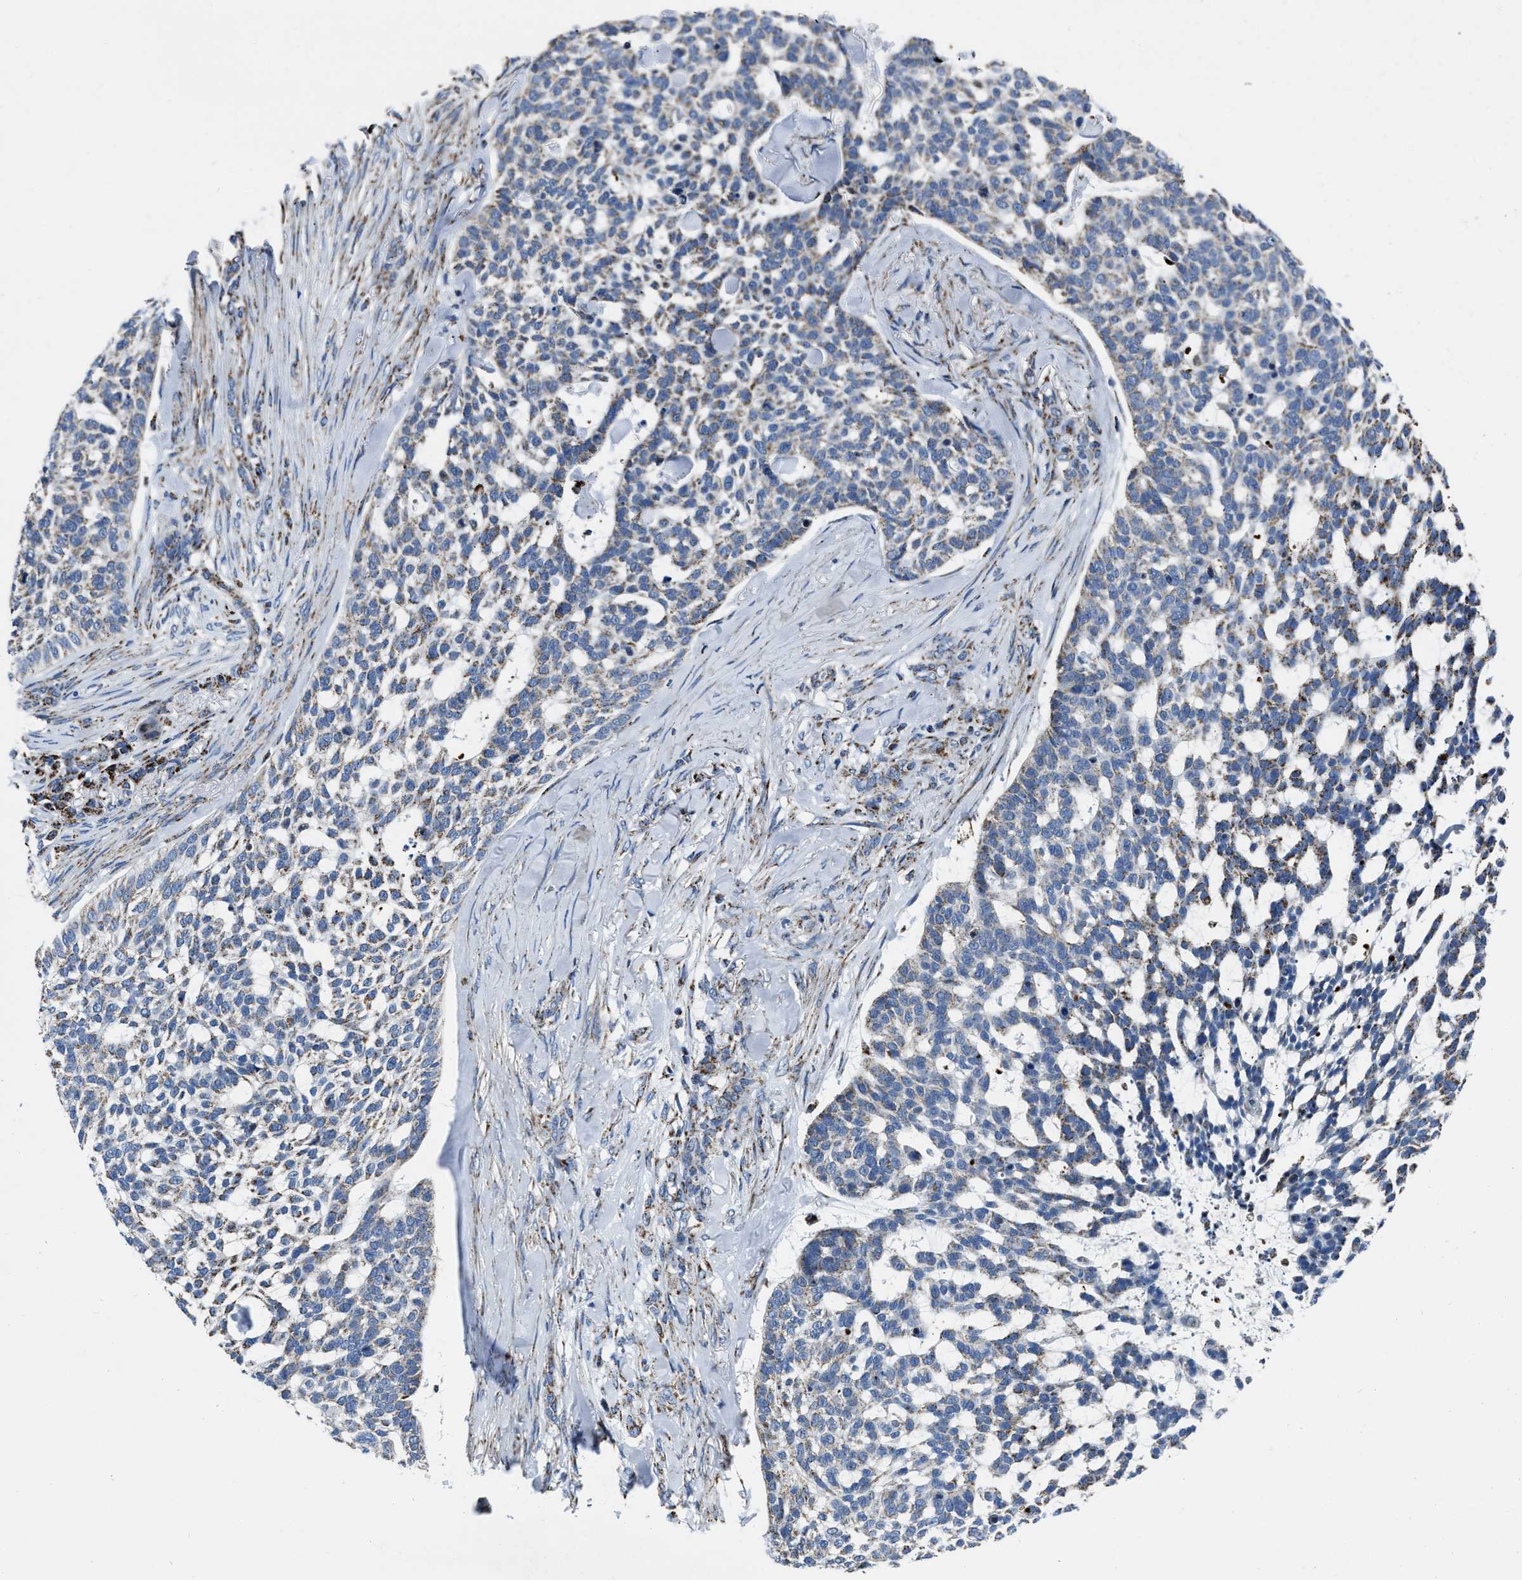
{"staining": {"intensity": "moderate", "quantity": "<25%", "location": "cytoplasmic/membranous"}, "tissue": "skin cancer", "cell_type": "Tumor cells", "image_type": "cancer", "snomed": [{"axis": "morphology", "description": "Basal cell carcinoma"}, {"axis": "topography", "description": "Skin"}], "caption": "Human skin cancer (basal cell carcinoma) stained for a protein (brown) demonstrates moderate cytoplasmic/membranous positive expression in about <25% of tumor cells.", "gene": "NSD3", "patient": {"sex": "female", "age": 64}}